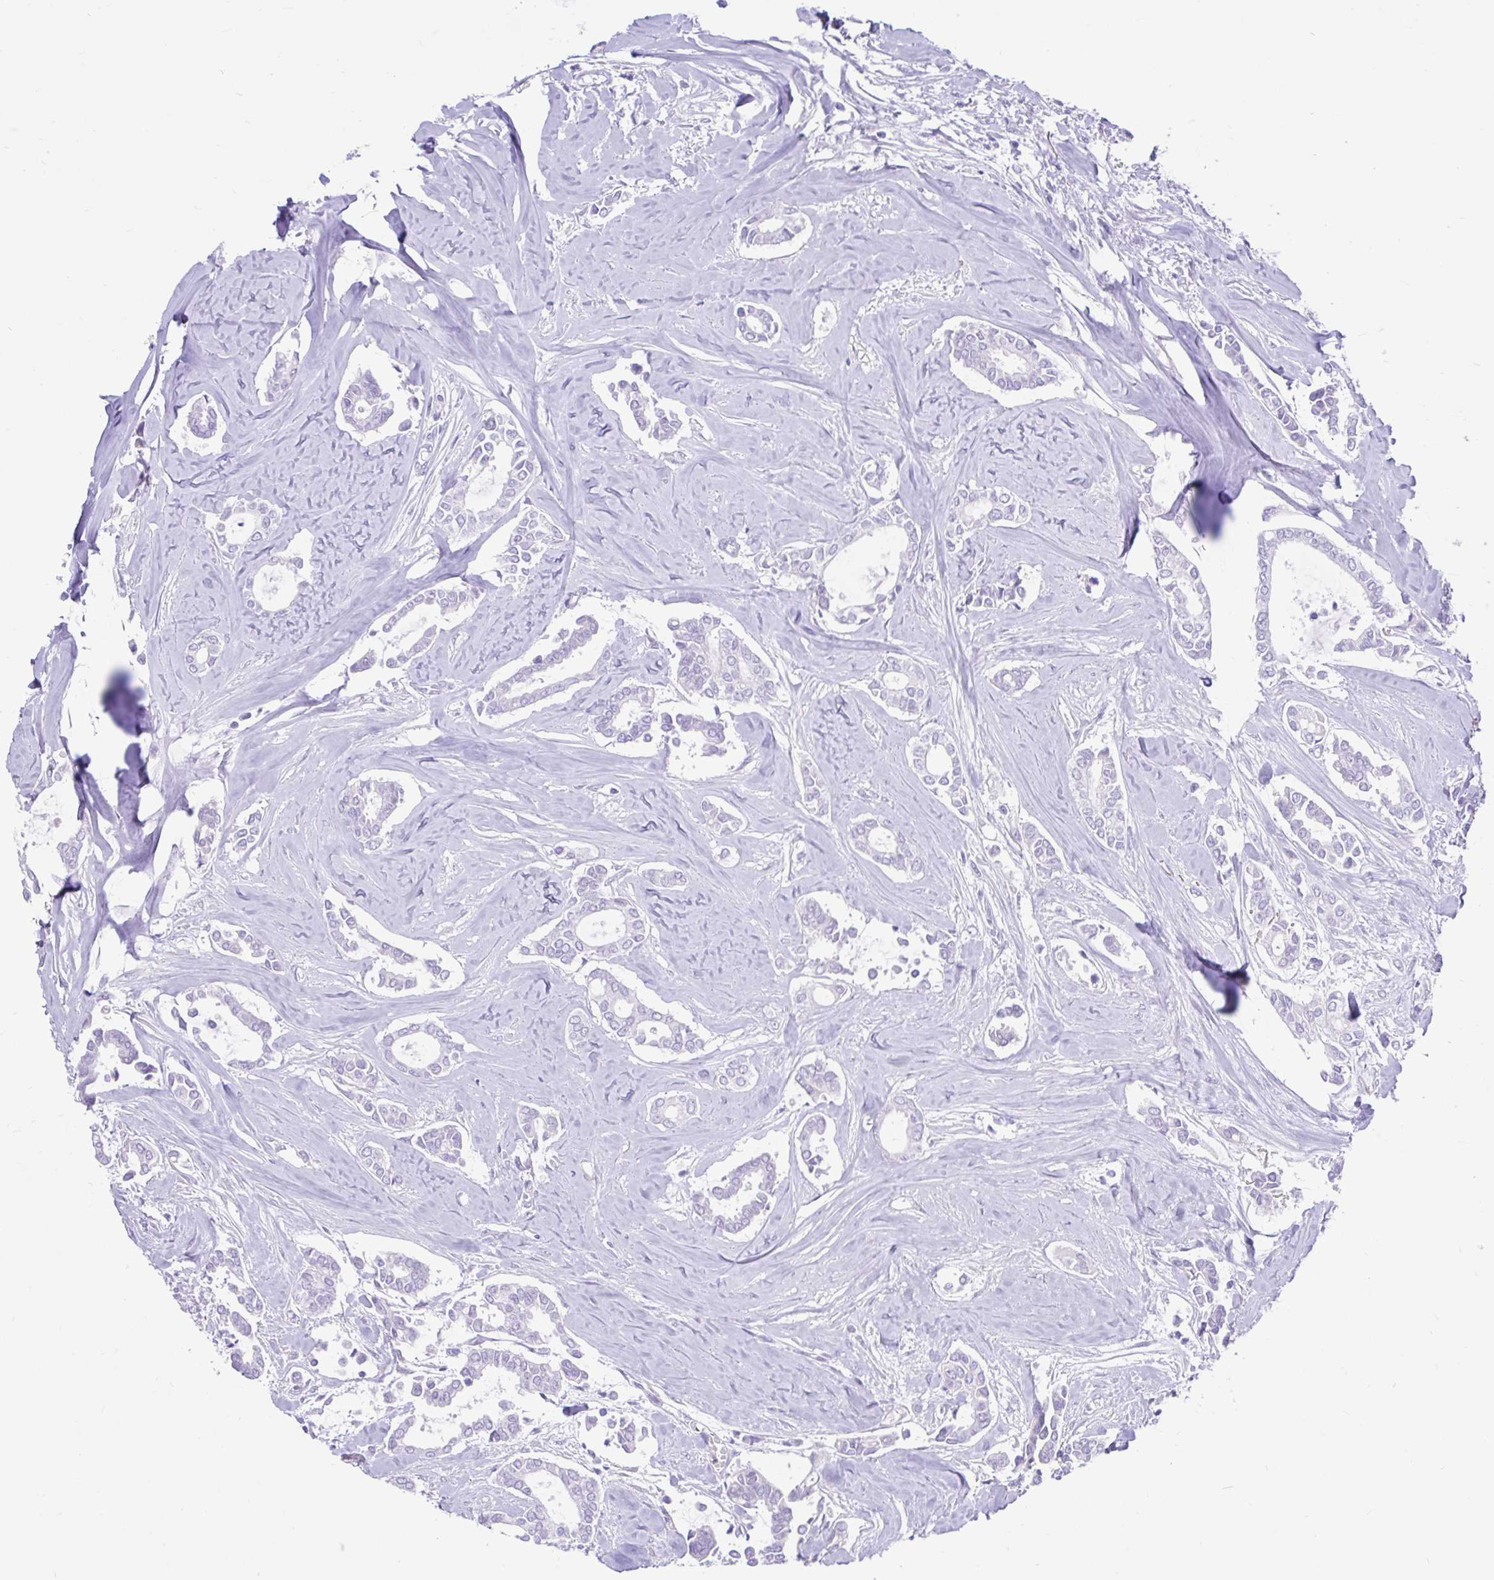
{"staining": {"intensity": "negative", "quantity": "none", "location": "none"}, "tissue": "breast cancer", "cell_type": "Tumor cells", "image_type": "cancer", "snomed": [{"axis": "morphology", "description": "Duct carcinoma"}, {"axis": "topography", "description": "Breast"}], "caption": "Immunohistochemistry (IHC) photomicrograph of neoplastic tissue: breast cancer stained with DAB exhibits no significant protein staining in tumor cells.", "gene": "CCSAP", "patient": {"sex": "female", "age": 84}}